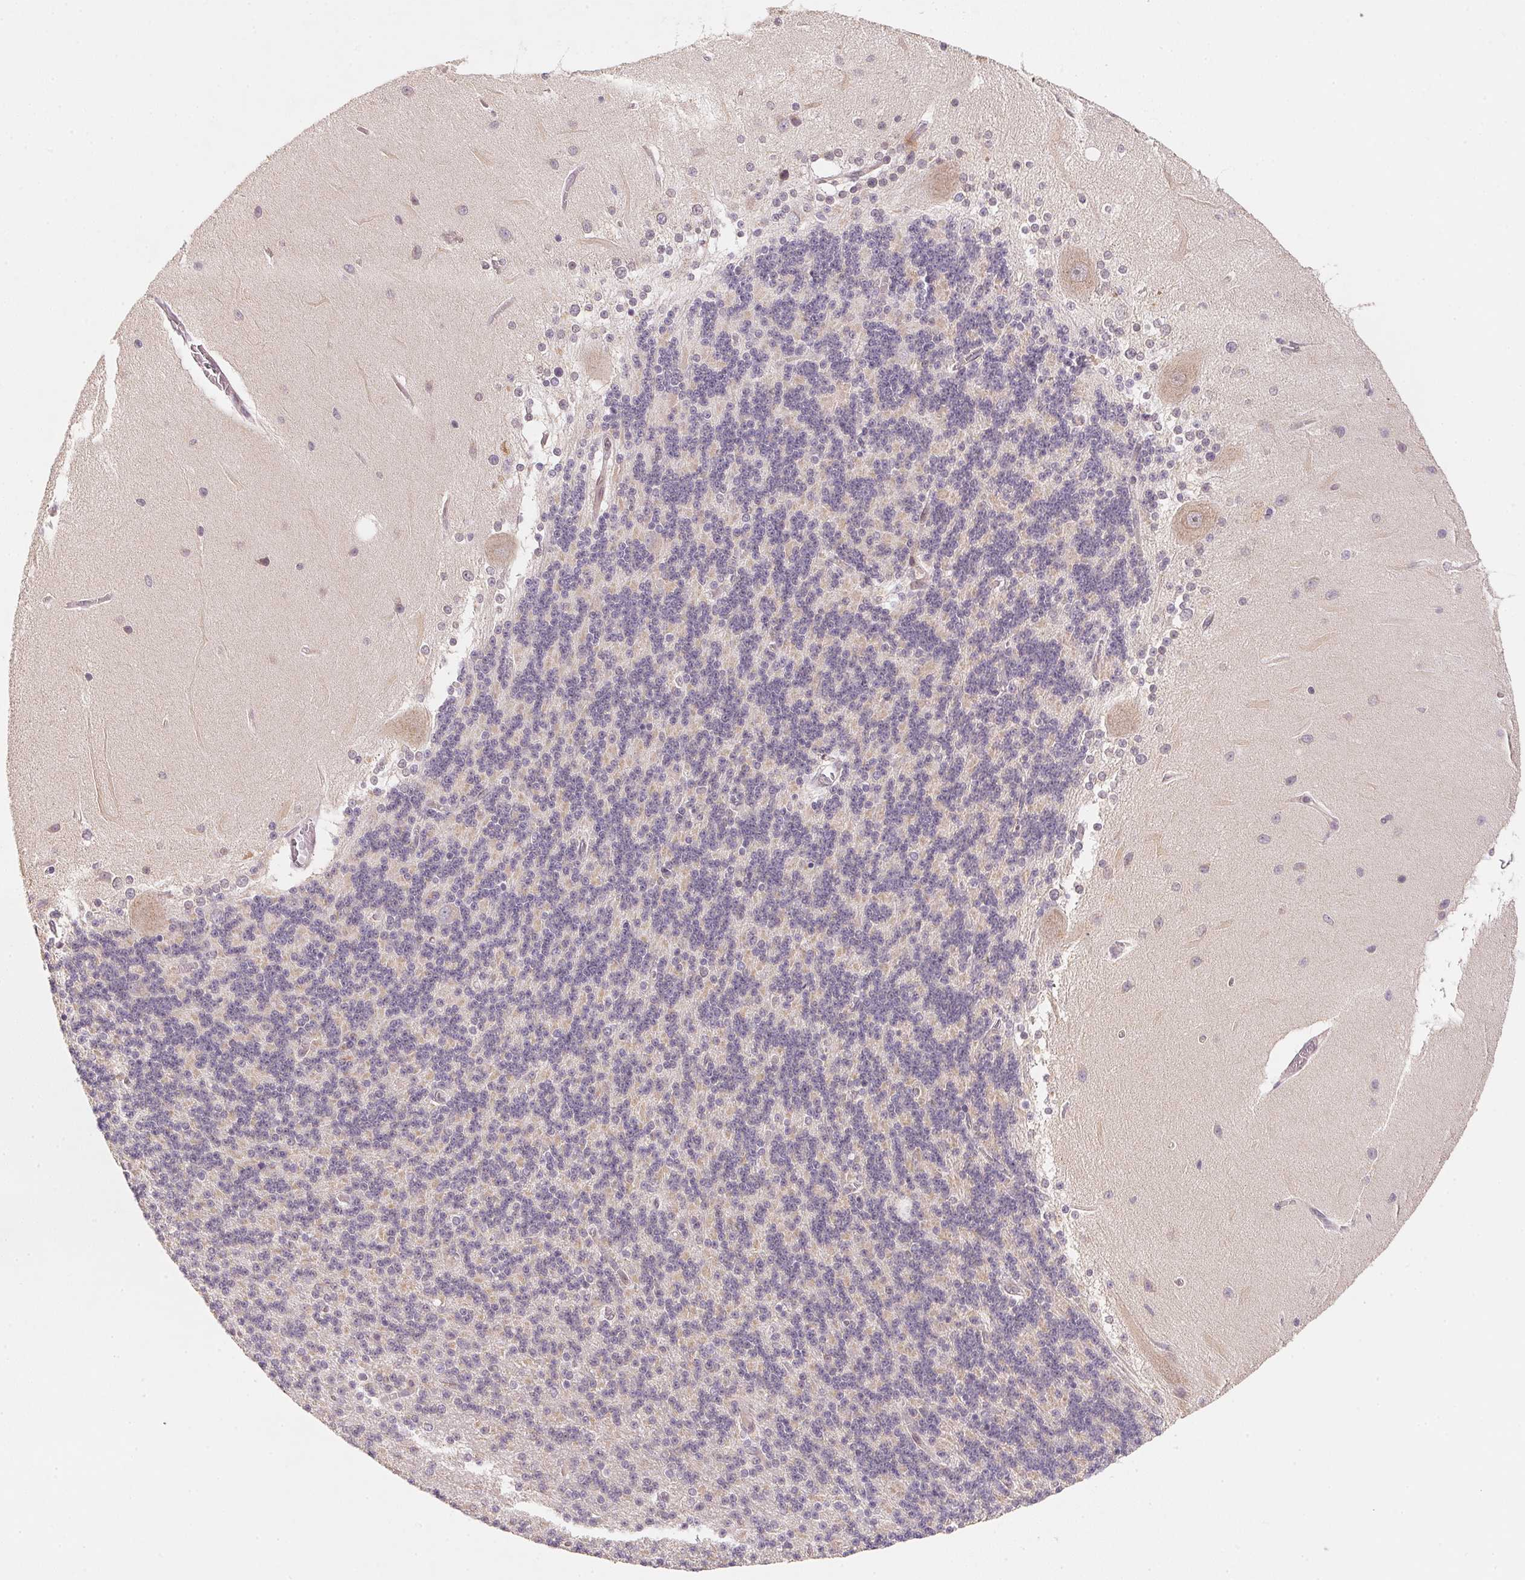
{"staining": {"intensity": "weak", "quantity": "25%-75%", "location": "cytoplasmic/membranous"}, "tissue": "cerebellum", "cell_type": "Cells in granular layer", "image_type": "normal", "snomed": [{"axis": "morphology", "description": "Normal tissue, NOS"}, {"axis": "topography", "description": "Cerebellum"}], "caption": "DAB immunohistochemical staining of benign human cerebellum exhibits weak cytoplasmic/membranous protein staining in about 25%-75% of cells in granular layer. Immunohistochemistry (ihc) stains the protein in brown and the nuclei are stained blue.", "gene": "EI24", "patient": {"sex": "female", "age": 54}}